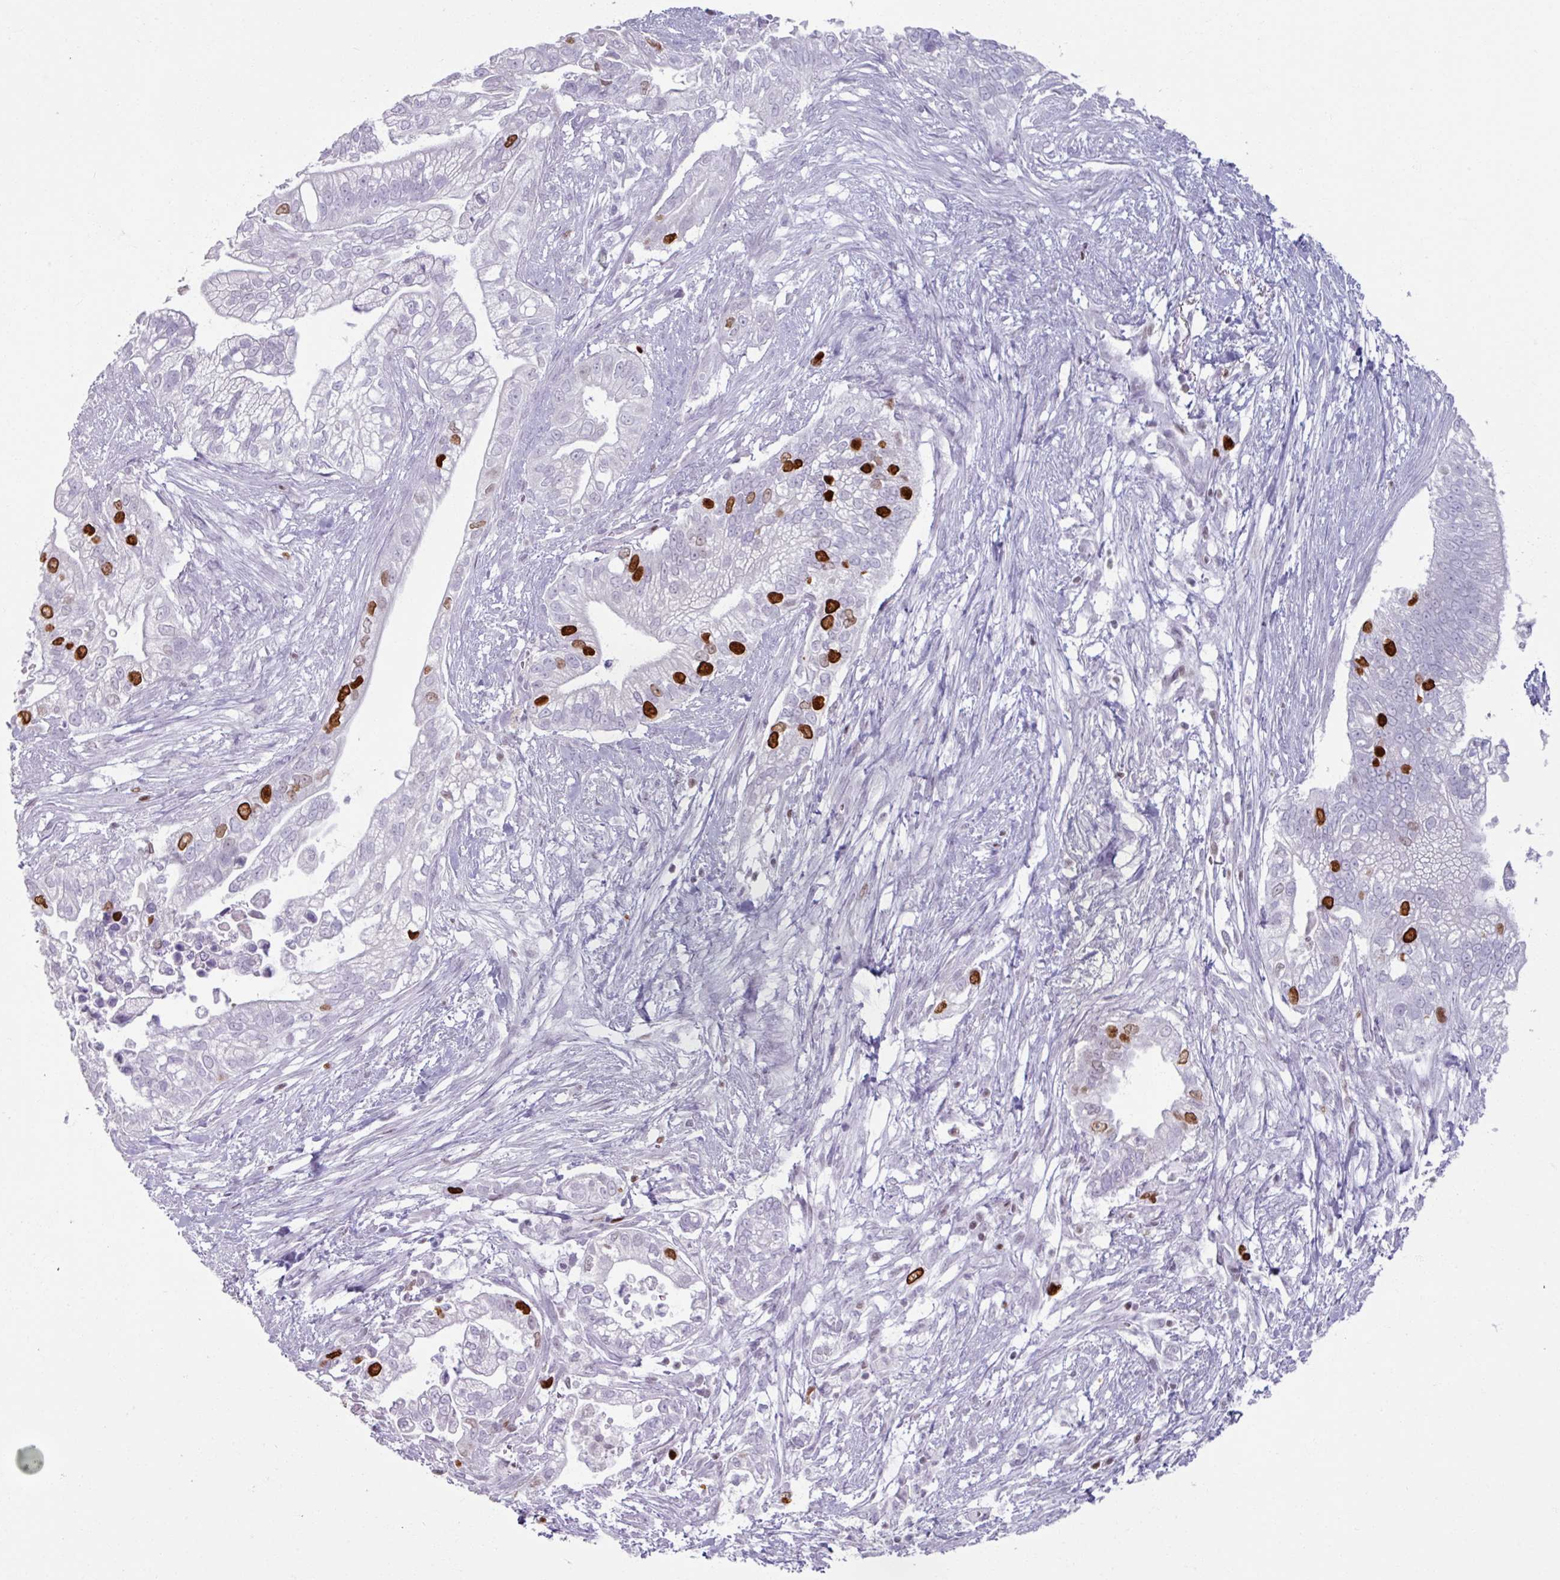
{"staining": {"intensity": "strong", "quantity": "<25%", "location": "nuclear"}, "tissue": "pancreatic cancer", "cell_type": "Tumor cells", "image_type": "cancer", "snomed": [{"axis": "morphology", "description": "Adenocarcinoma, NOS"}, {"axis": "topography", "description": "Pancreas"}], "caption": "Immunohistochemical staining of human pancreatic cancer (adenocarcinoma) reveals medium levels of strong nuclear protein positivity in about <25% of tumor cells.", "gene": "ATAD2", "patient": {"sex": "male", "age": 70}}